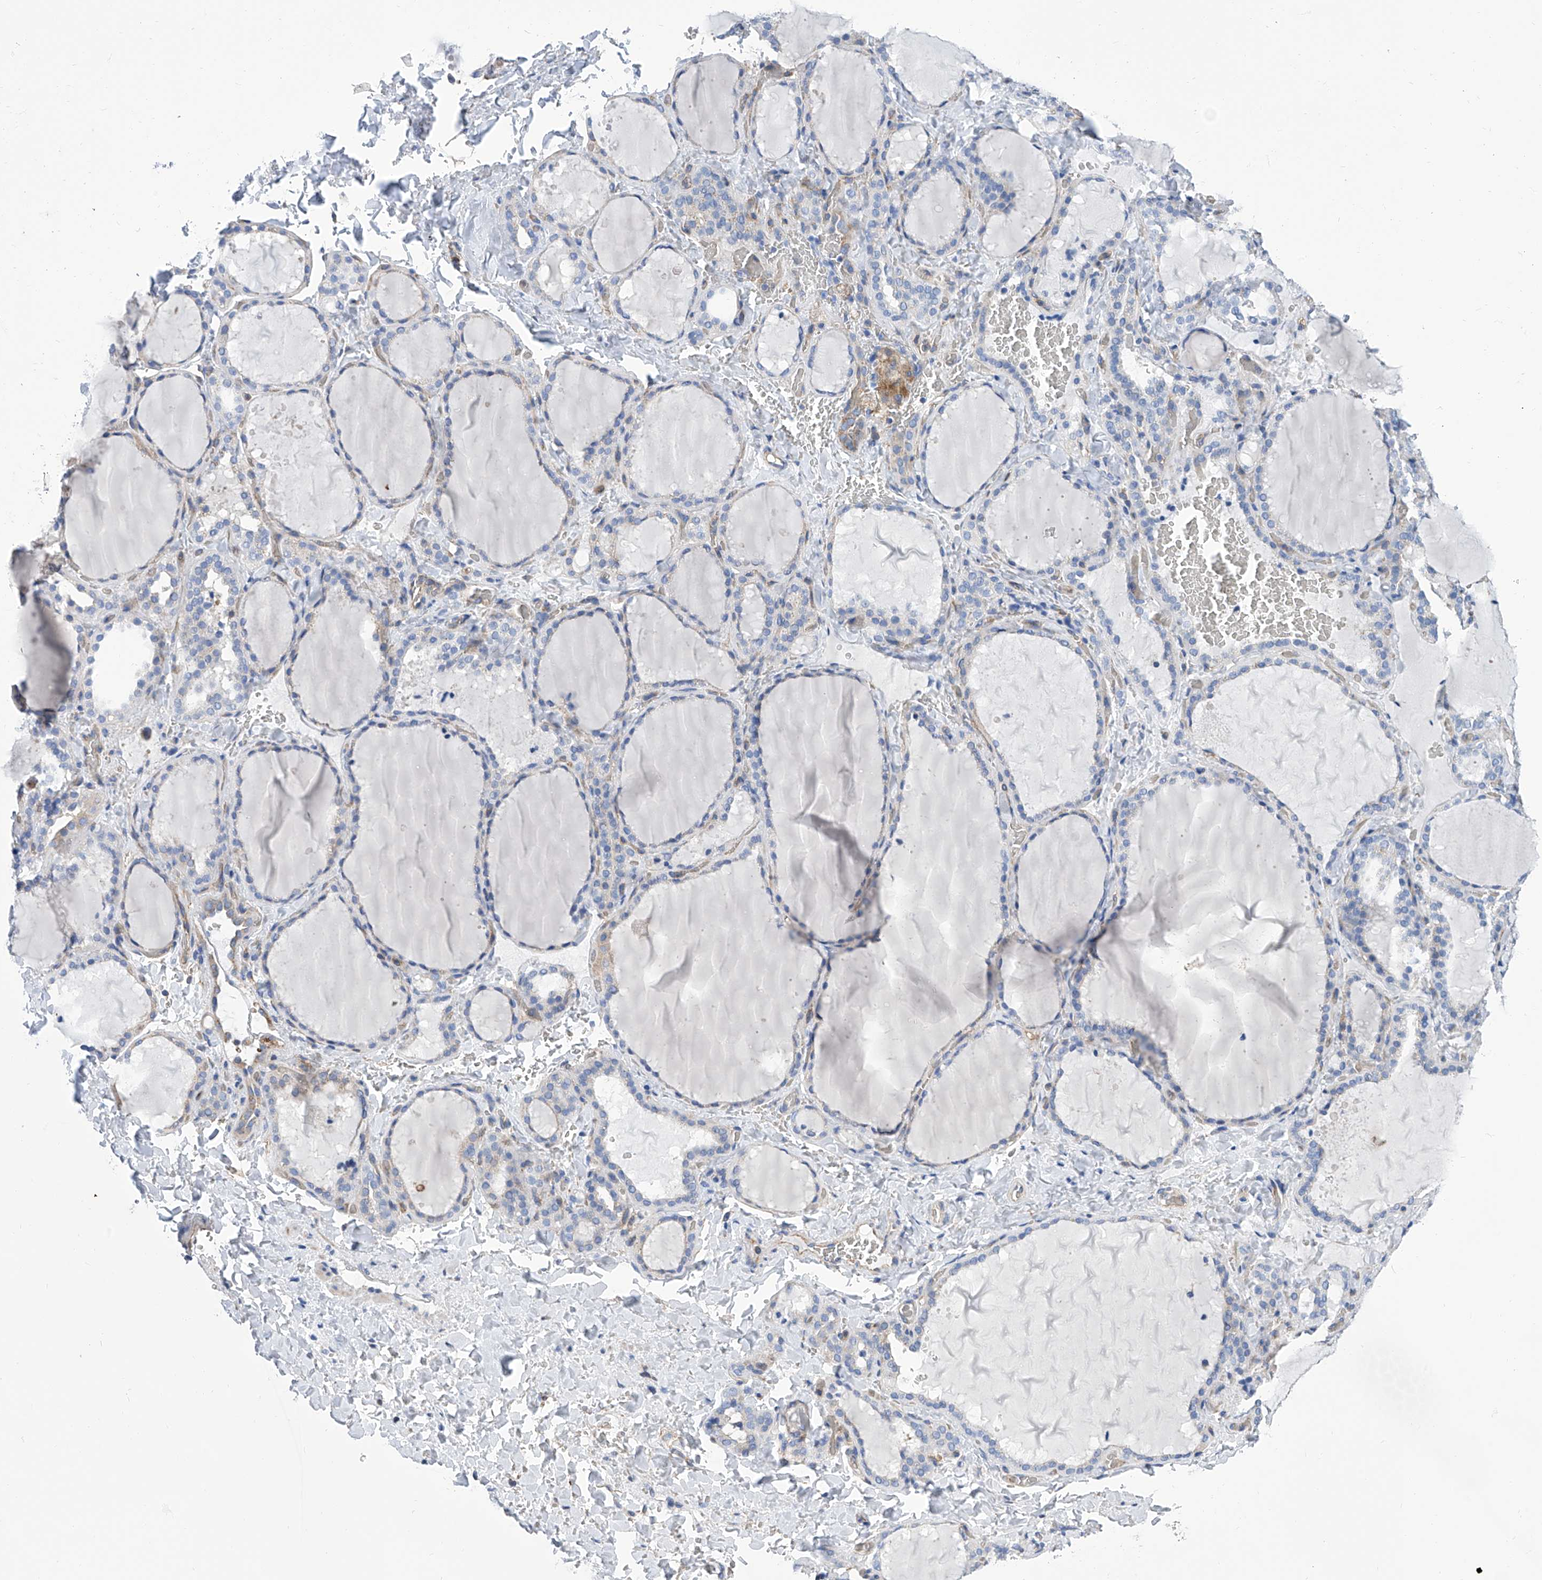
{"staining": {"intensity": "weak", "quantity": "<25%", "location": "cytoplasmic/membranous"}, "tissue": "thyroid gland", "cell_type": "Glandular cells", "image_type": "normal", "snomed": [{"axis": "morphology", "description": "Normal tissue, NOS"}, {"axis": "topography", "description": "Thyroid gland"}], "caption": "This is an IHC image of unremarkable human thyroid gland. There is no expression in glandular cells.", "gene": "GPT", "patient": {"sex": "female", "age": 22}}